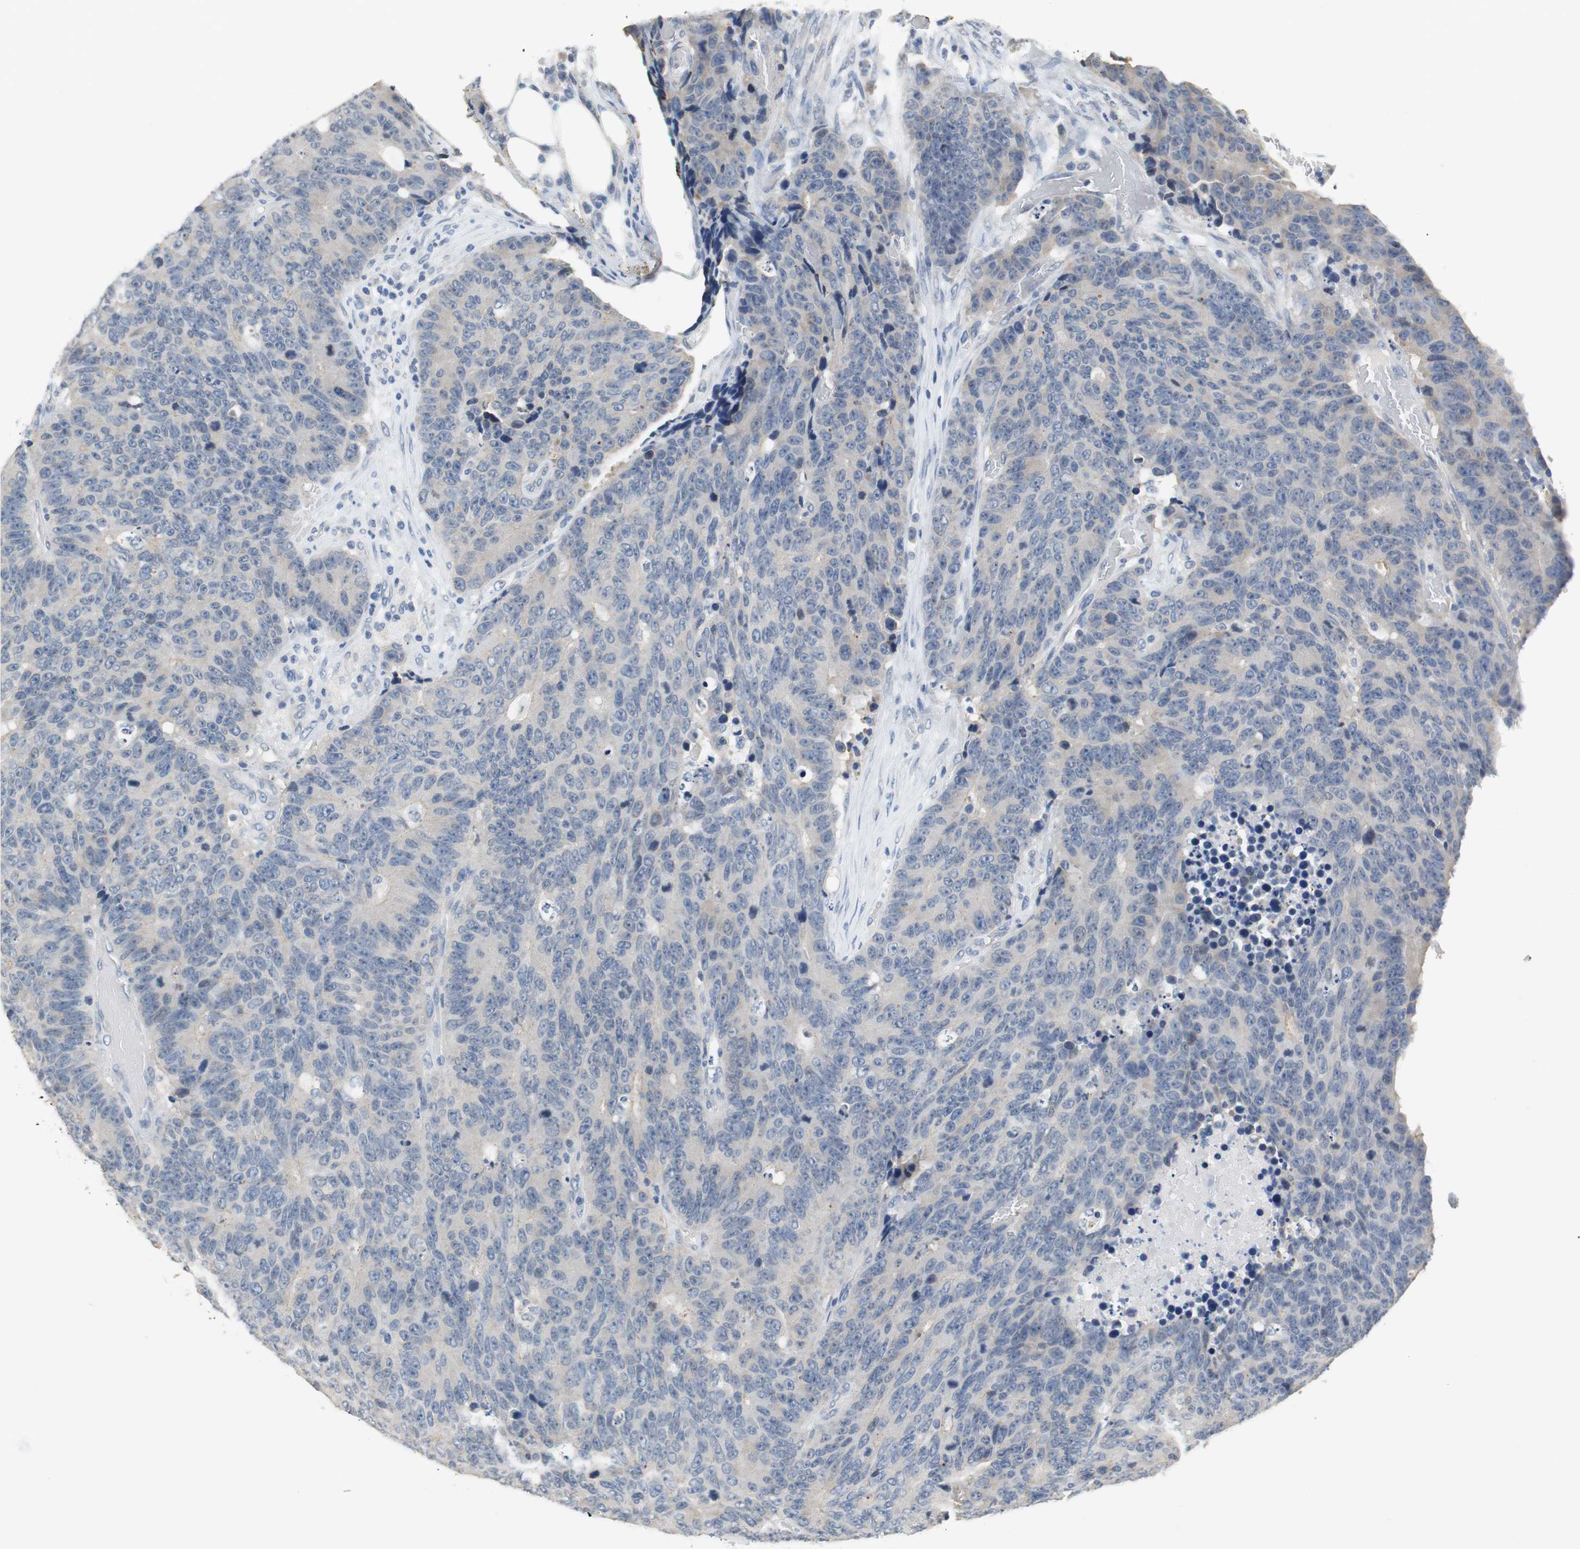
{"staining": {"intensity": "weak", "quantity": "<25%", "location": "cytoplasmic/membranous"}, "tissue": "colorectal cancer", "cell_type": "Tumor cells", "image_type": "cancer", "snomed": [{"axis": "morphology", "description": "Adenocarcinoma, NOS"}, {"axis": "topography", "description": "Colon"}], "caption": "High magnification brightfield microscopy of colorectal adenocarcinoma stained with DAB (3,3'-diaminobenzidine) (brown) and counterstained with hematoxylin (blue): tumor cells show no significant expression.", "gene": "MUC7", "patient": {"sex": "female", "age": 86}}